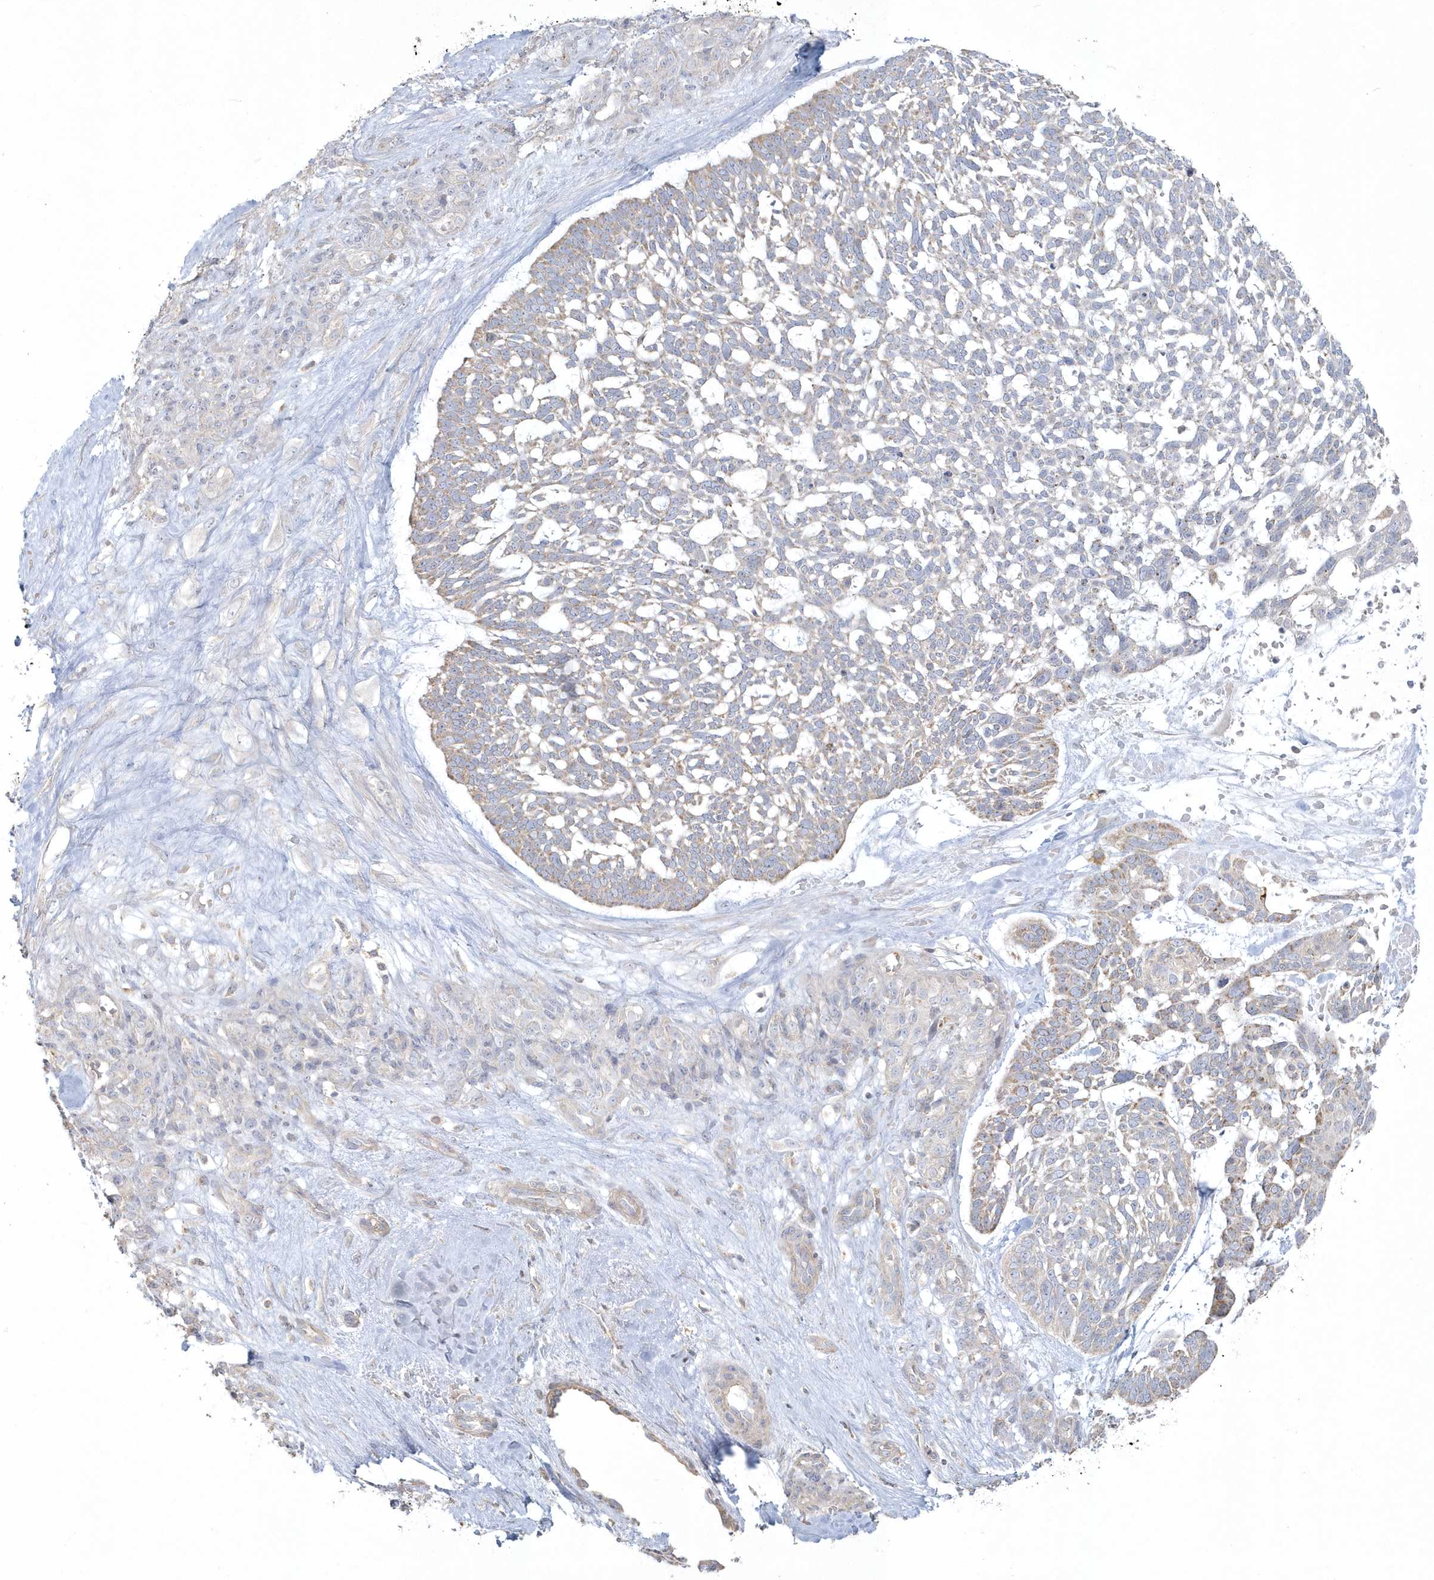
{"staining": {"intensity": "weak", "quantity": ">75%", "location": "cytoplasmic/membranous"}, "tissue": "skin cancer", "cell_type": "Tumor cells", "image_type": "cancer", "snomed": [{"axis": "morphology", "description": "Basal cell carcinoma"}, {"axis": "topography", "description": "Skin"}], "caption": "About >75% of tumor cells in human basal cell carcinoma (skin) show weak cytoplasmic/membranous protein expression as visualized by brown immunohistochemical staining.", "gene": "BLTP3A", "patient": {"sex": "male", "age": 88}}